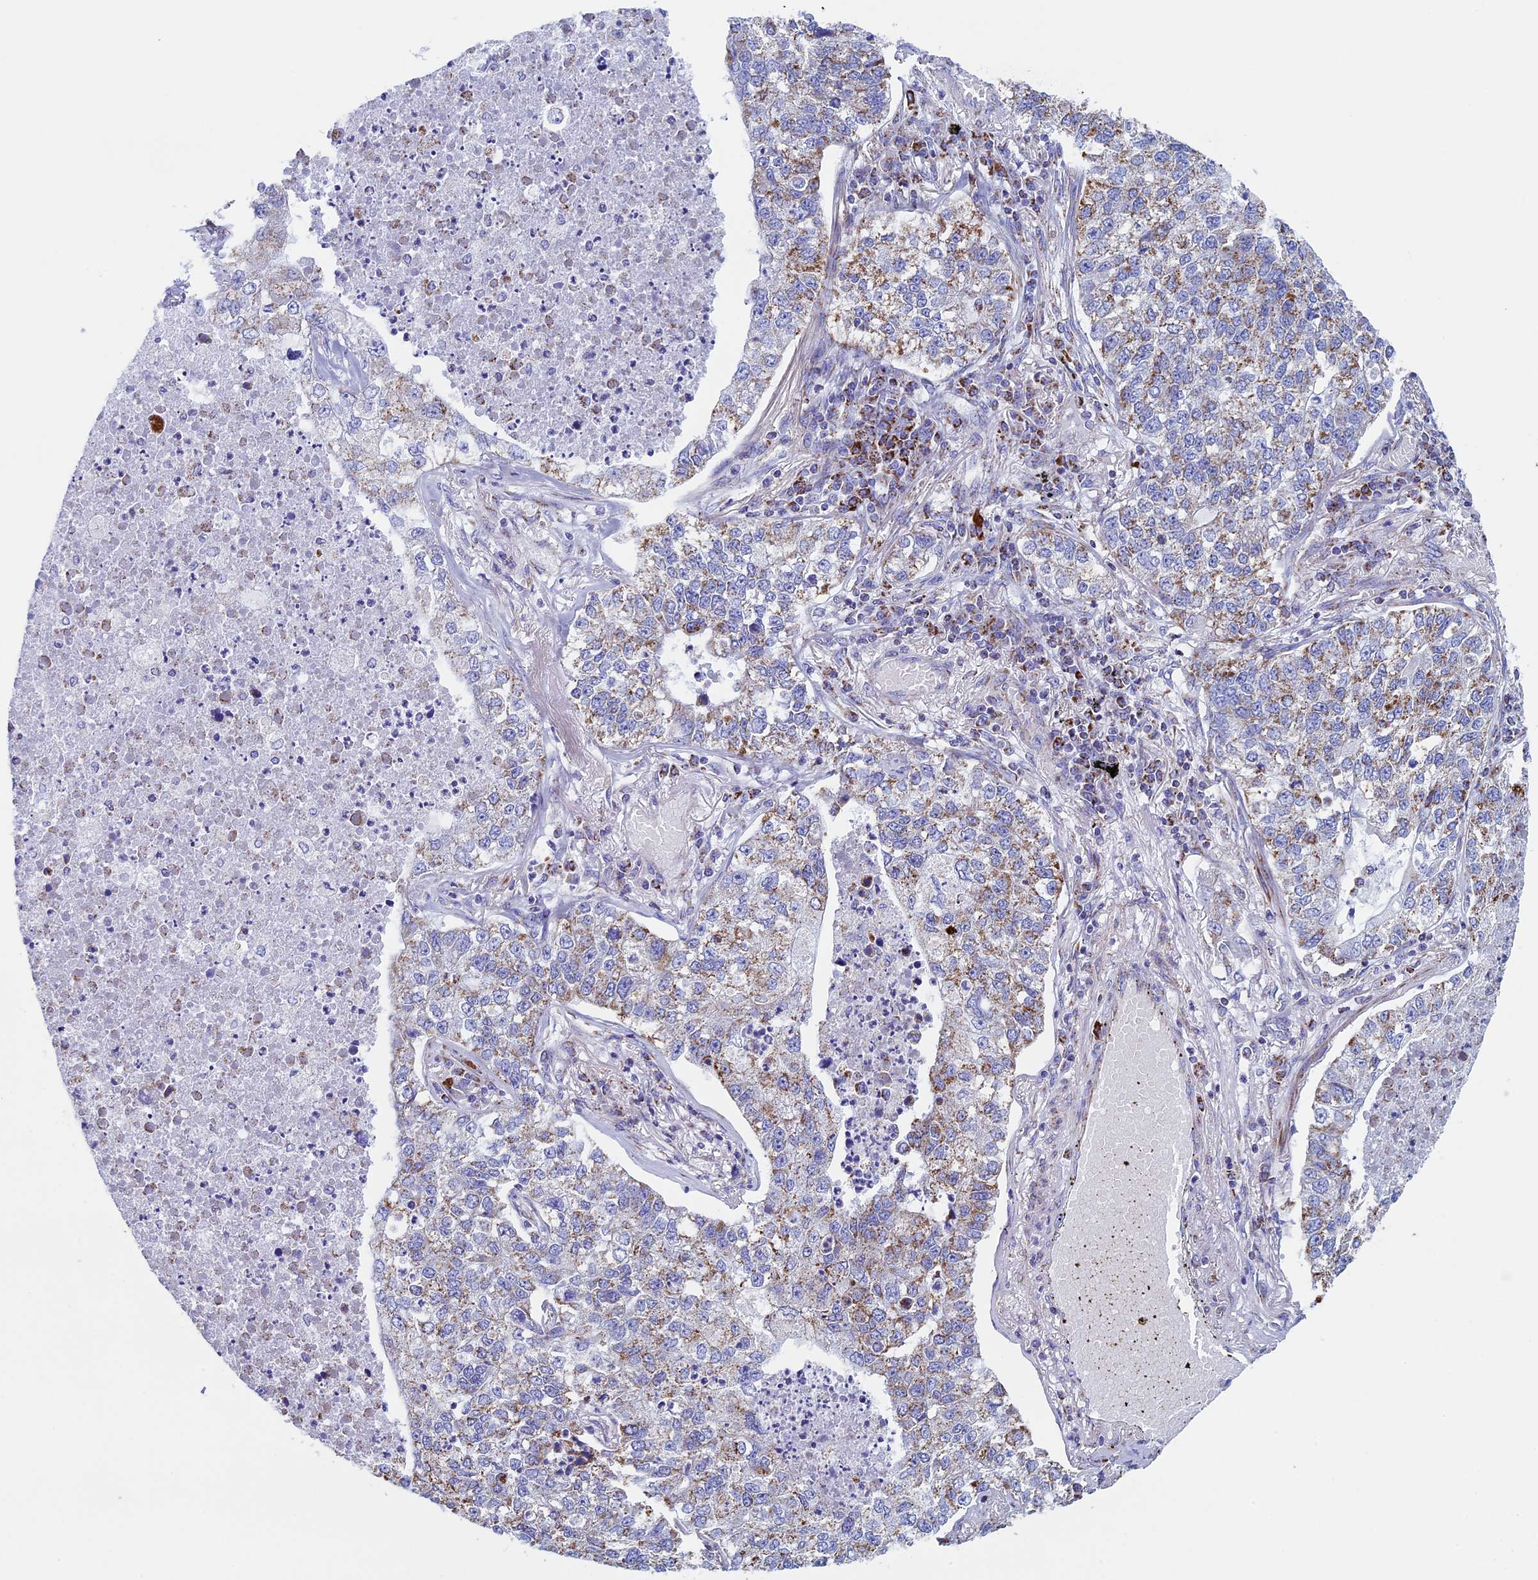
{"staining": {"intensity": "moderate", "quantity": "25%-75%", "location": "cytoplasmic/membranous"}, "tissue": "lung cancer", "cell_type": "Tumor cells", "image_type": "cancer", "snomed": [{"axis": "morphology", "description": "Adenocarcinoma, NOS"}, {"axis": "topography", "description": "Lung"}], "caption": "An image of human lung cancer stained for a protein reveals moderate cytoplasmic/membranous brown staining in tumor cells. The staining was performed using DAB (3,3'-diaminobenzidine), with brown indicating positive protein expression. Nuclei are stained blue with hematoxylin.", "gene": "UQCRFS1", "patient": {"sex": "male", "age": 49}}